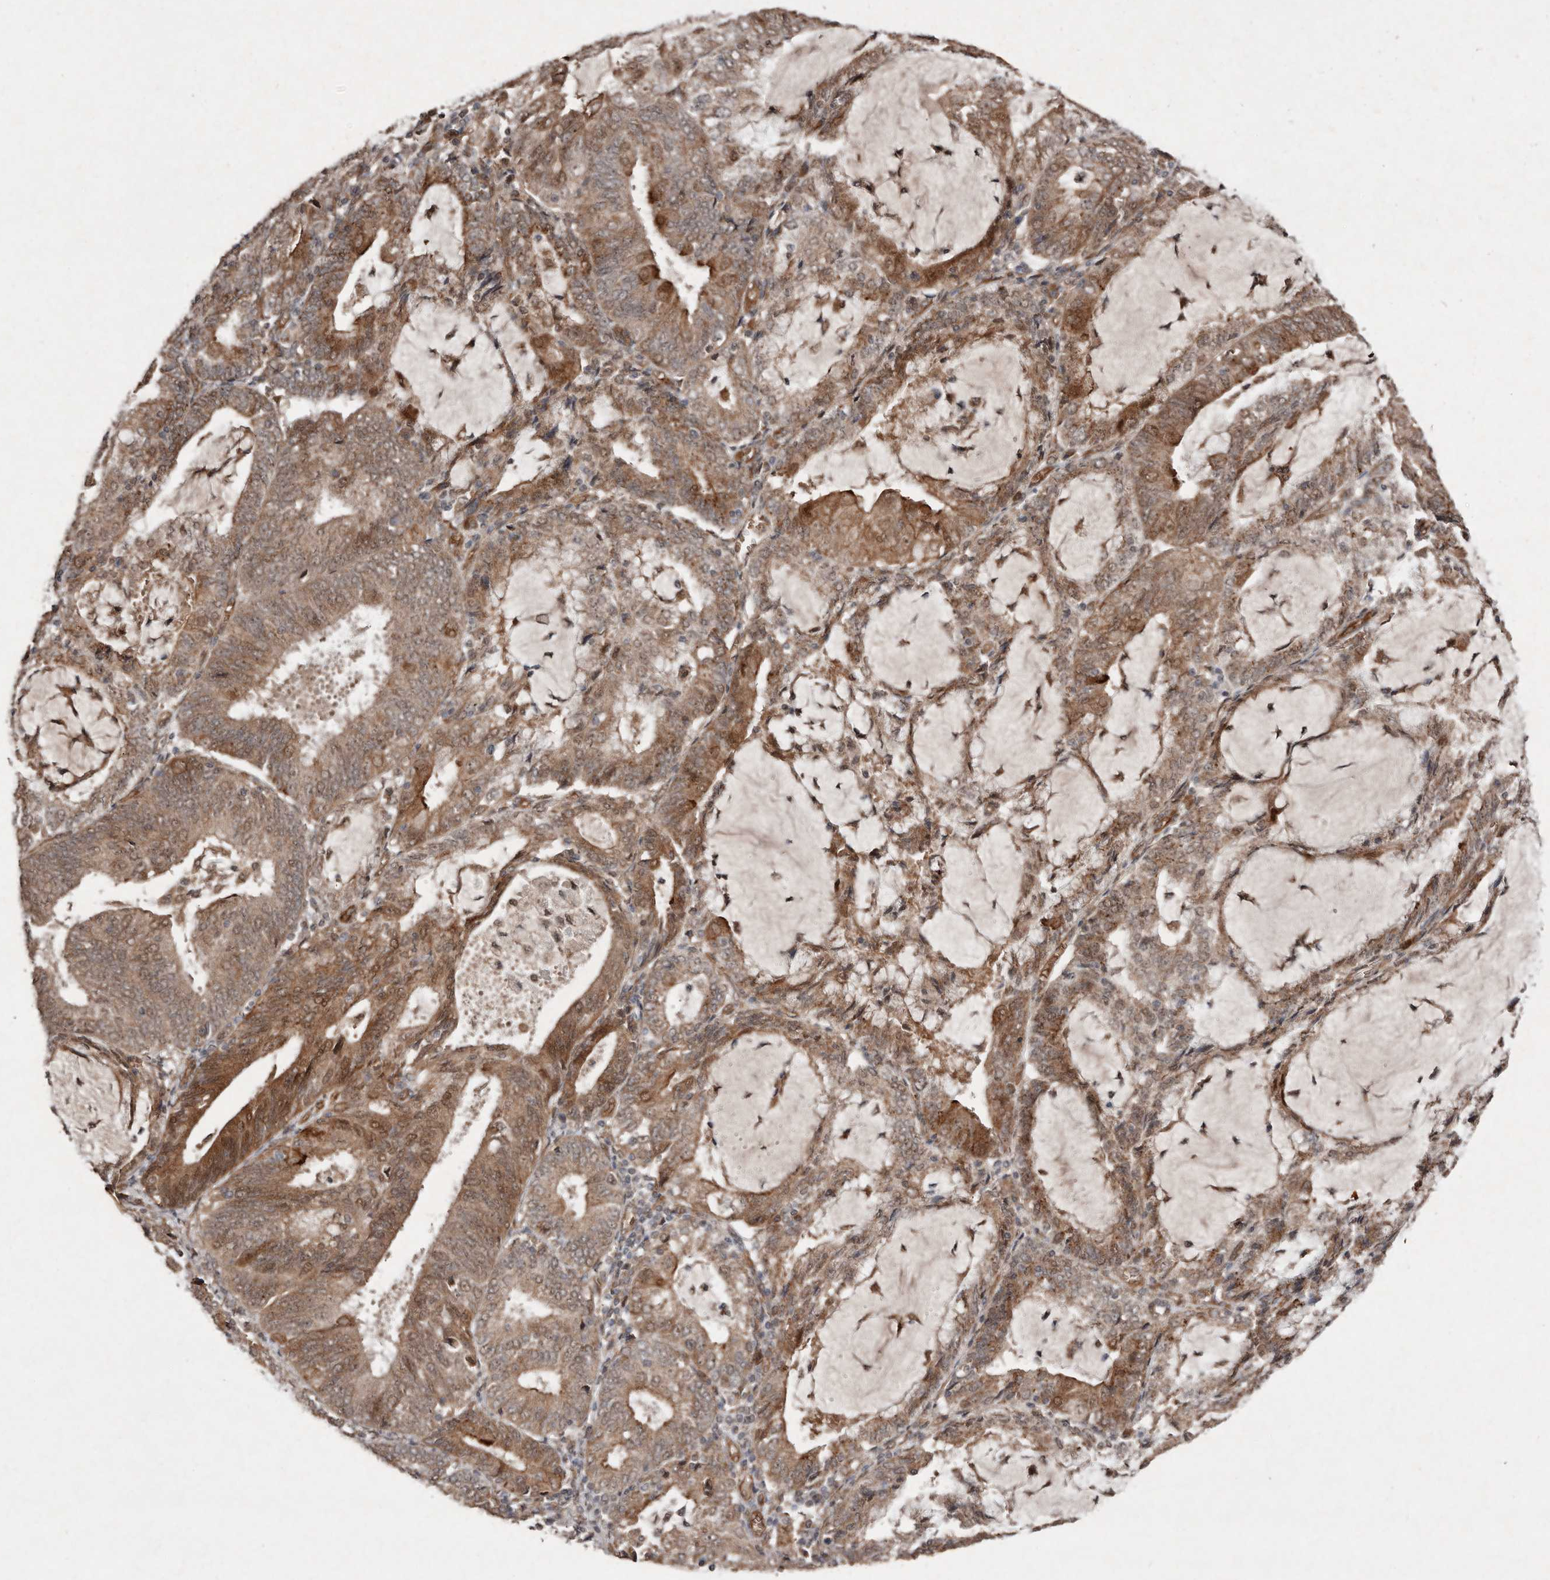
{"staining": {"intensity": "moderate", "quantity": ">75%", "location": "cytoplasmic/membranous,nuclear"}, "tissue": "endometrial cancer", "cell_type": "Tumor cells", "image_type": "cancer", "snomed": [{"axis": "morphology", "description": "Adenocarcinoma, NOS"}, {"axis": "topography", "description": "Endometrium"}], "caption": "Brown immunohistochemical staining in endometrial cancer exhibits moderate cytoplasmic/membranous and nuclear staining in about >75% of tumor cells.", "gene": "DIP2C", "patient": {"sex": "female", "age": 81}}